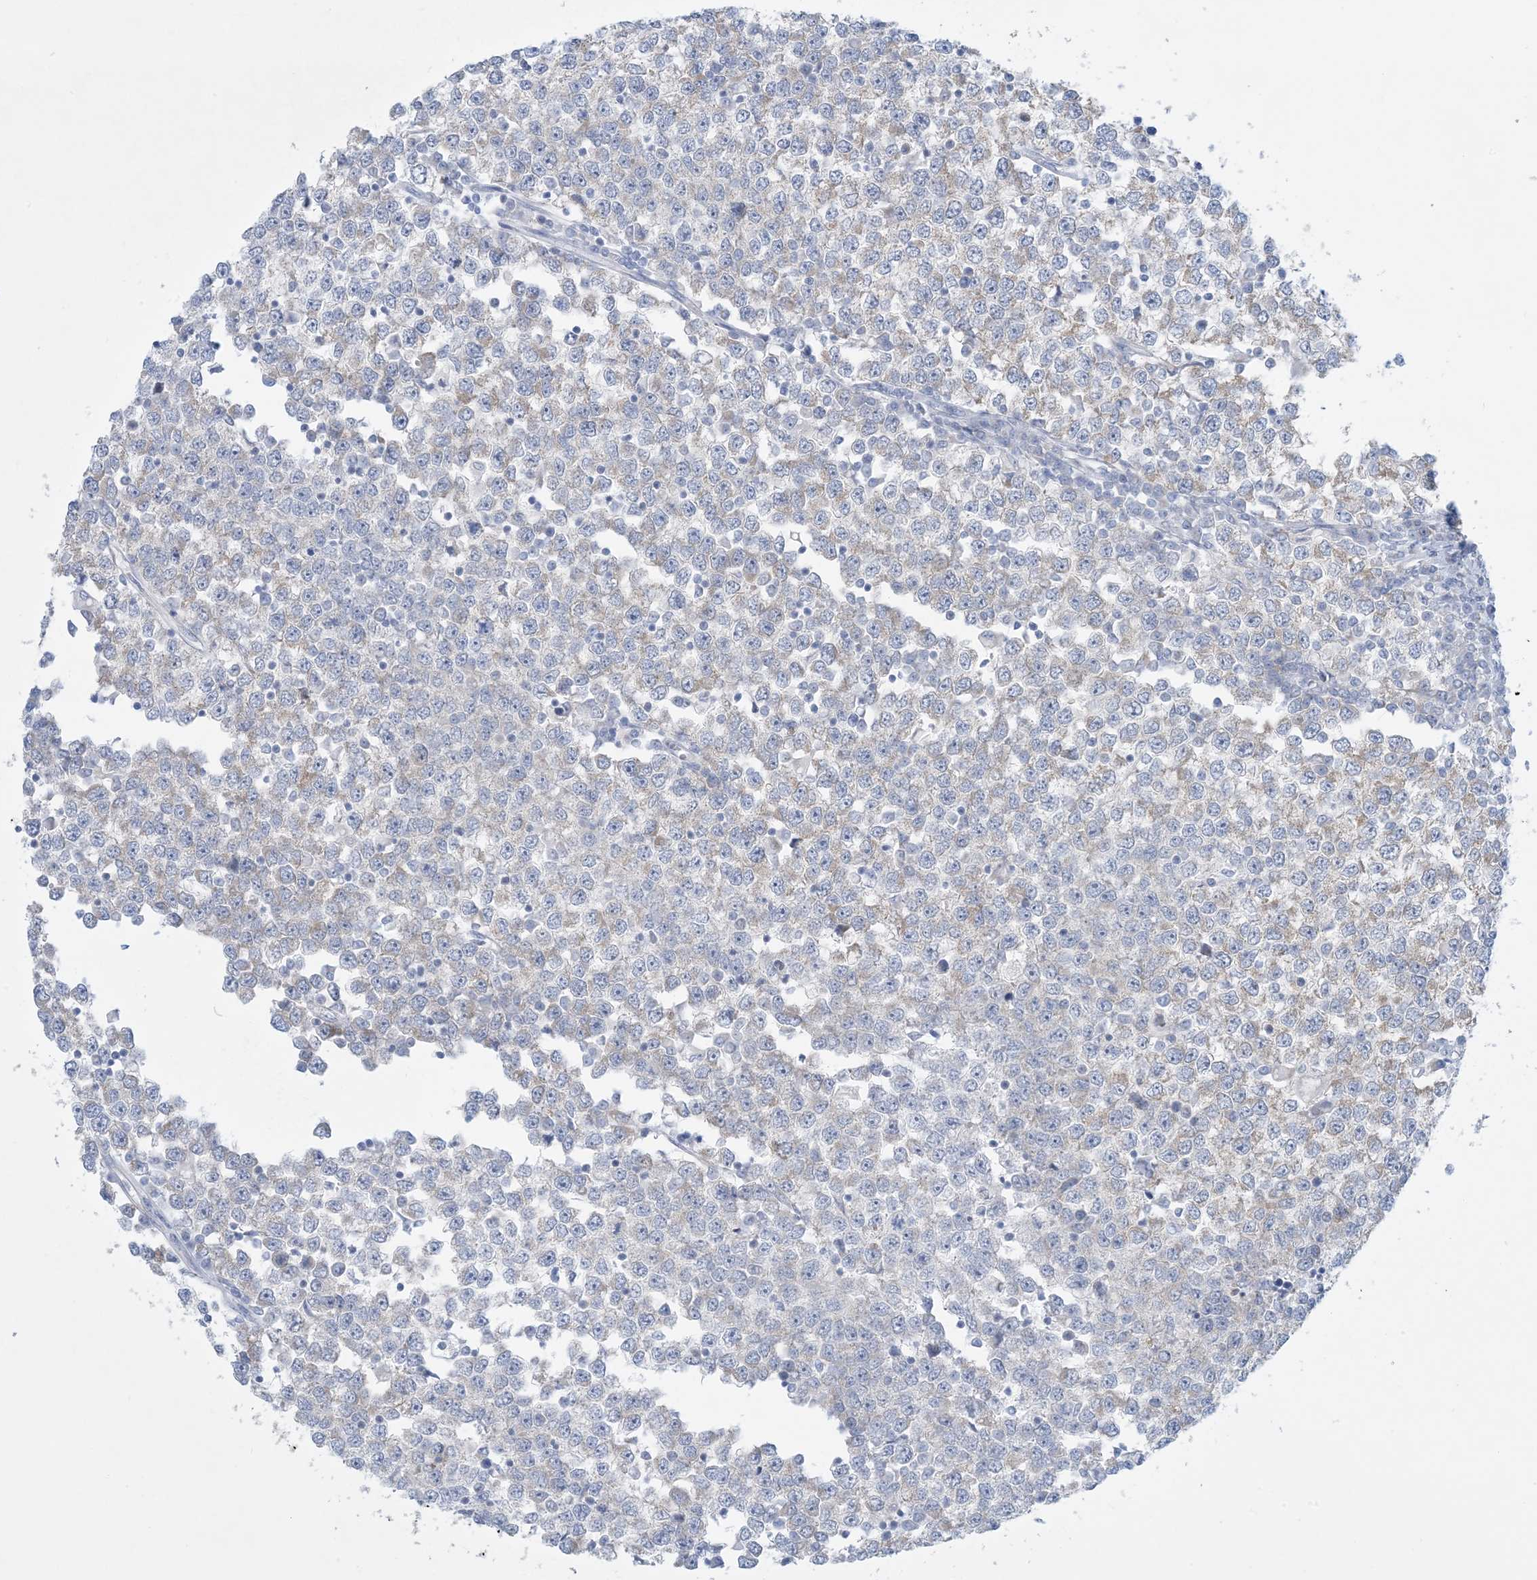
{"staining": {"intensity": "weak", "quantity": "<25%", "location": "cytoplasmic/membranous"}, "tissue": "testis cancer", "cell_type": "Tumor cells", "image_type": "cancer", "snomed": [{"axis": "morphology", "description": "Seminoma, NOS"}, {"axis": "topography", "description": "Testis"}], "caption": "The IHC photomicrograph has no significant staining in tumor cells of testis cancer (seminoma) tissue. (Immunohistochemistry, brightfield microscopy, high magnification).", "gene": "MRPS18A", "patient": {"sex": "male", "age": 65}}